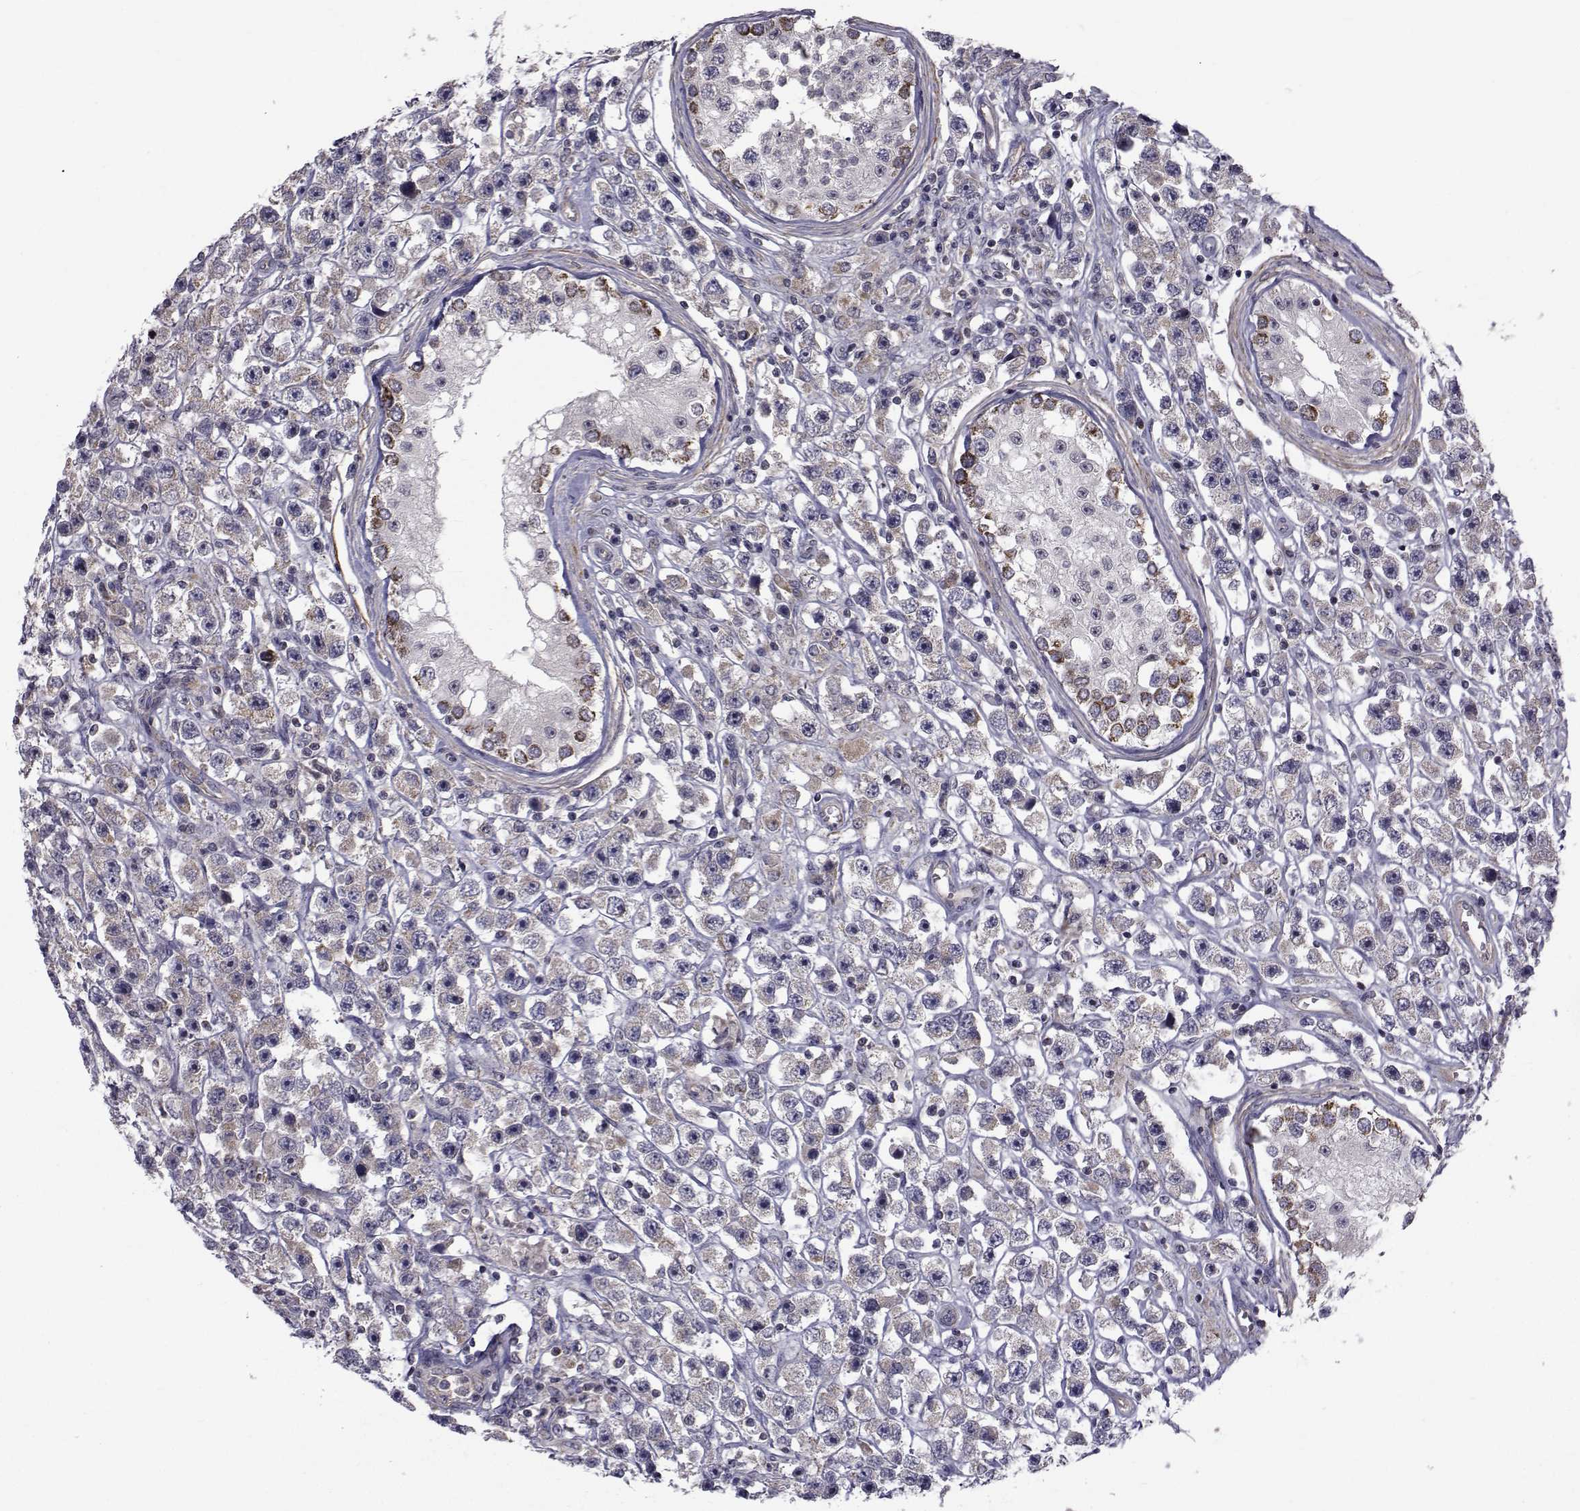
{"staining": {"intensity": "weak", "quantity": "<25%", "location": "cytoplasmic/membranous"}, "tissue": "testis cancer", "cell_type": "Tumor cells", "image_type": "cancer", "snomed": [{"axis": "morphology", "description": "Seminoma, NOS"}, {"axis": "topography", "description": "Testis"}], "caption": "The histopathology image displays no significant positivity in tumor cells of seminoma (testis). (IHC, brightfield microscopy, high magnification).", "gene": "CFAP74", "patient": {"sex": "male", "age": 45}}